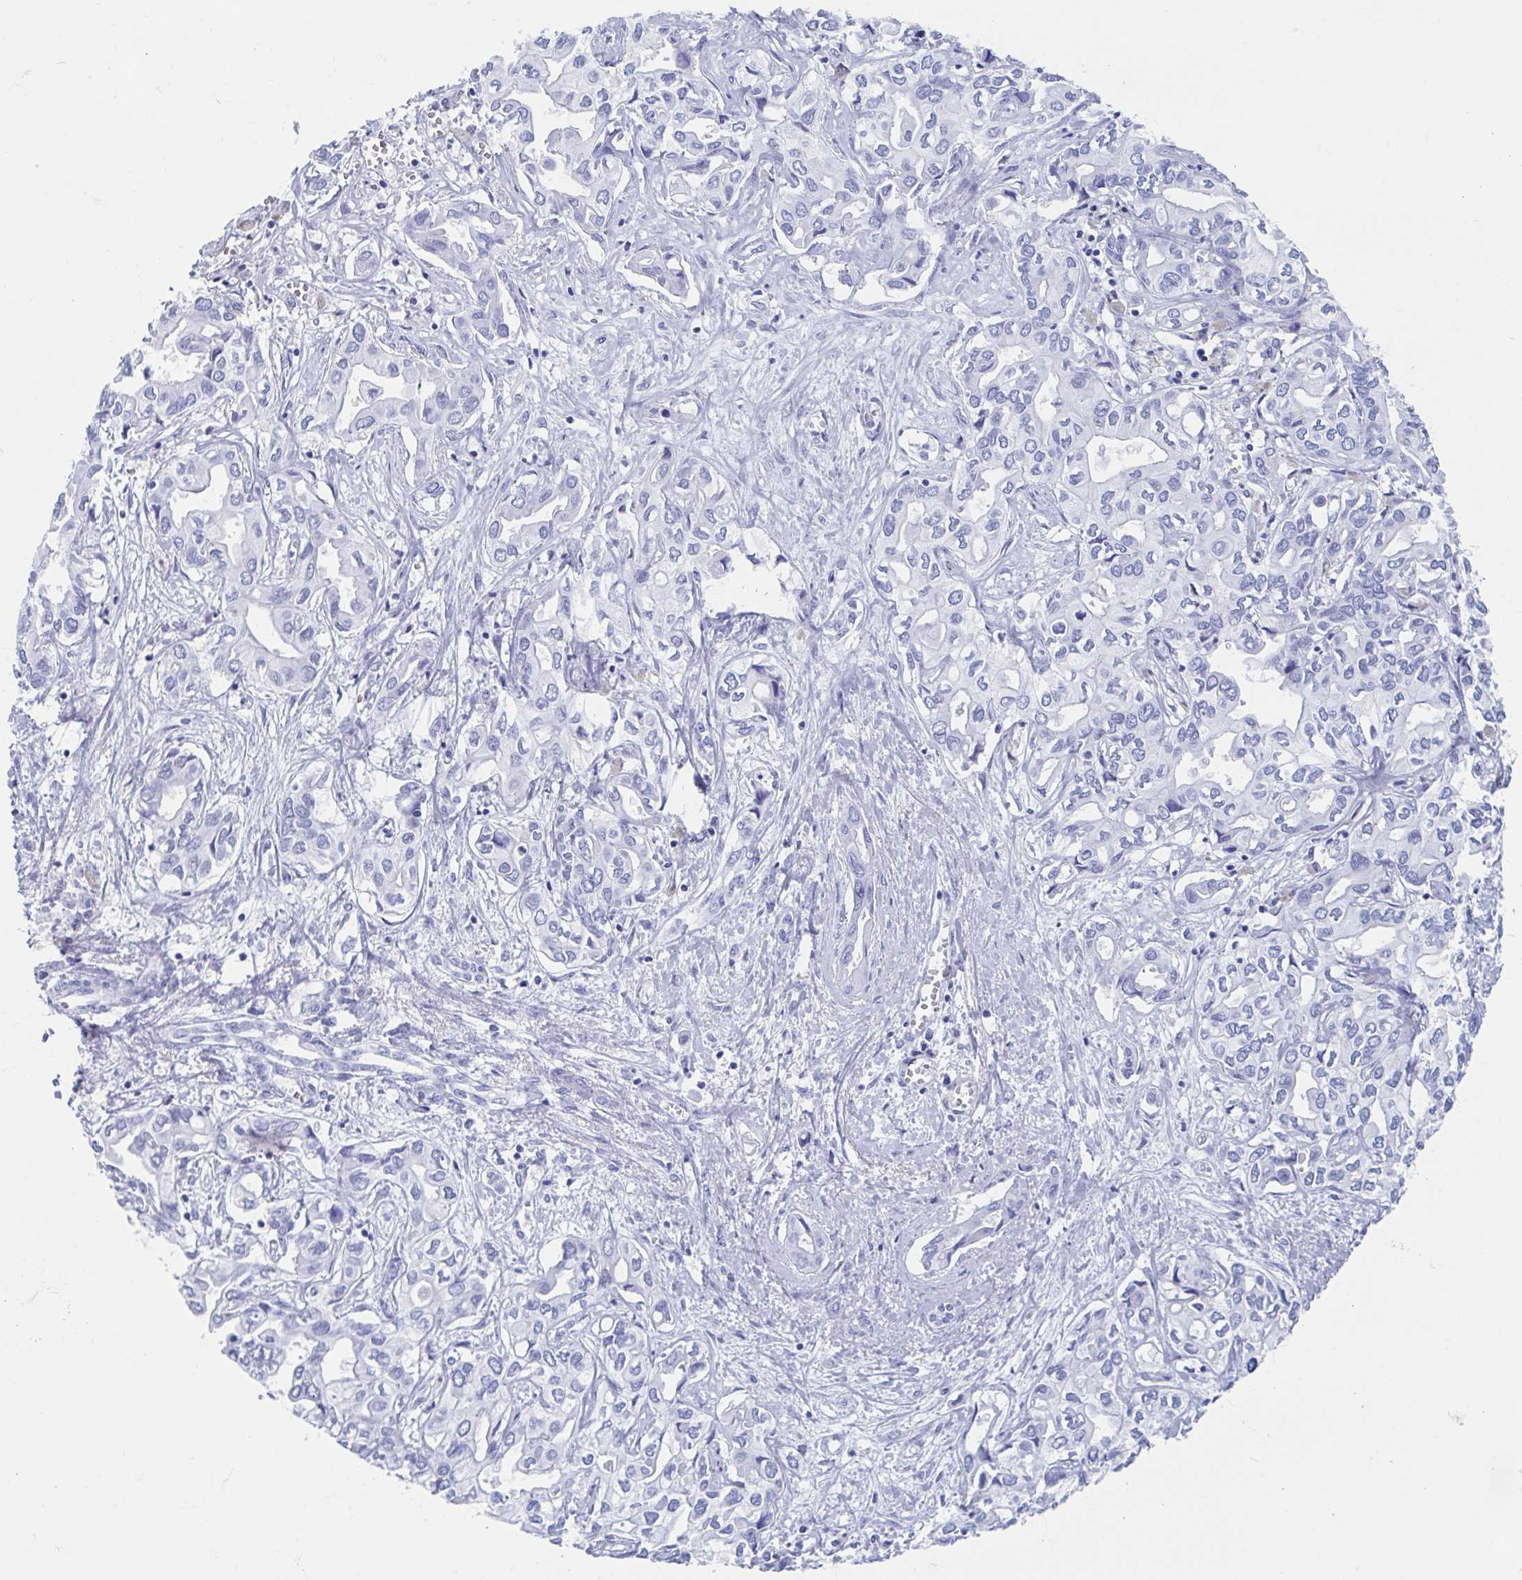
{"staining": {"intensity": "negative", "quantity": "none", "location": "none"}, "tissue": "liver cancer", "cell_type": "Tumor cells", "image_type": "cancer", "snomed": [{"axis": "morphology", "description": "Cholangiocarcinoma"}, {"axis": "topography", "description": "Liver"}], "caption": "A high-resolution micrograph shows IHC staining of liver cancer, which displays no significant positivity in tumor cells.", "gene": "HDGFL1", "patient": {"sex": "female", "age": 64}}